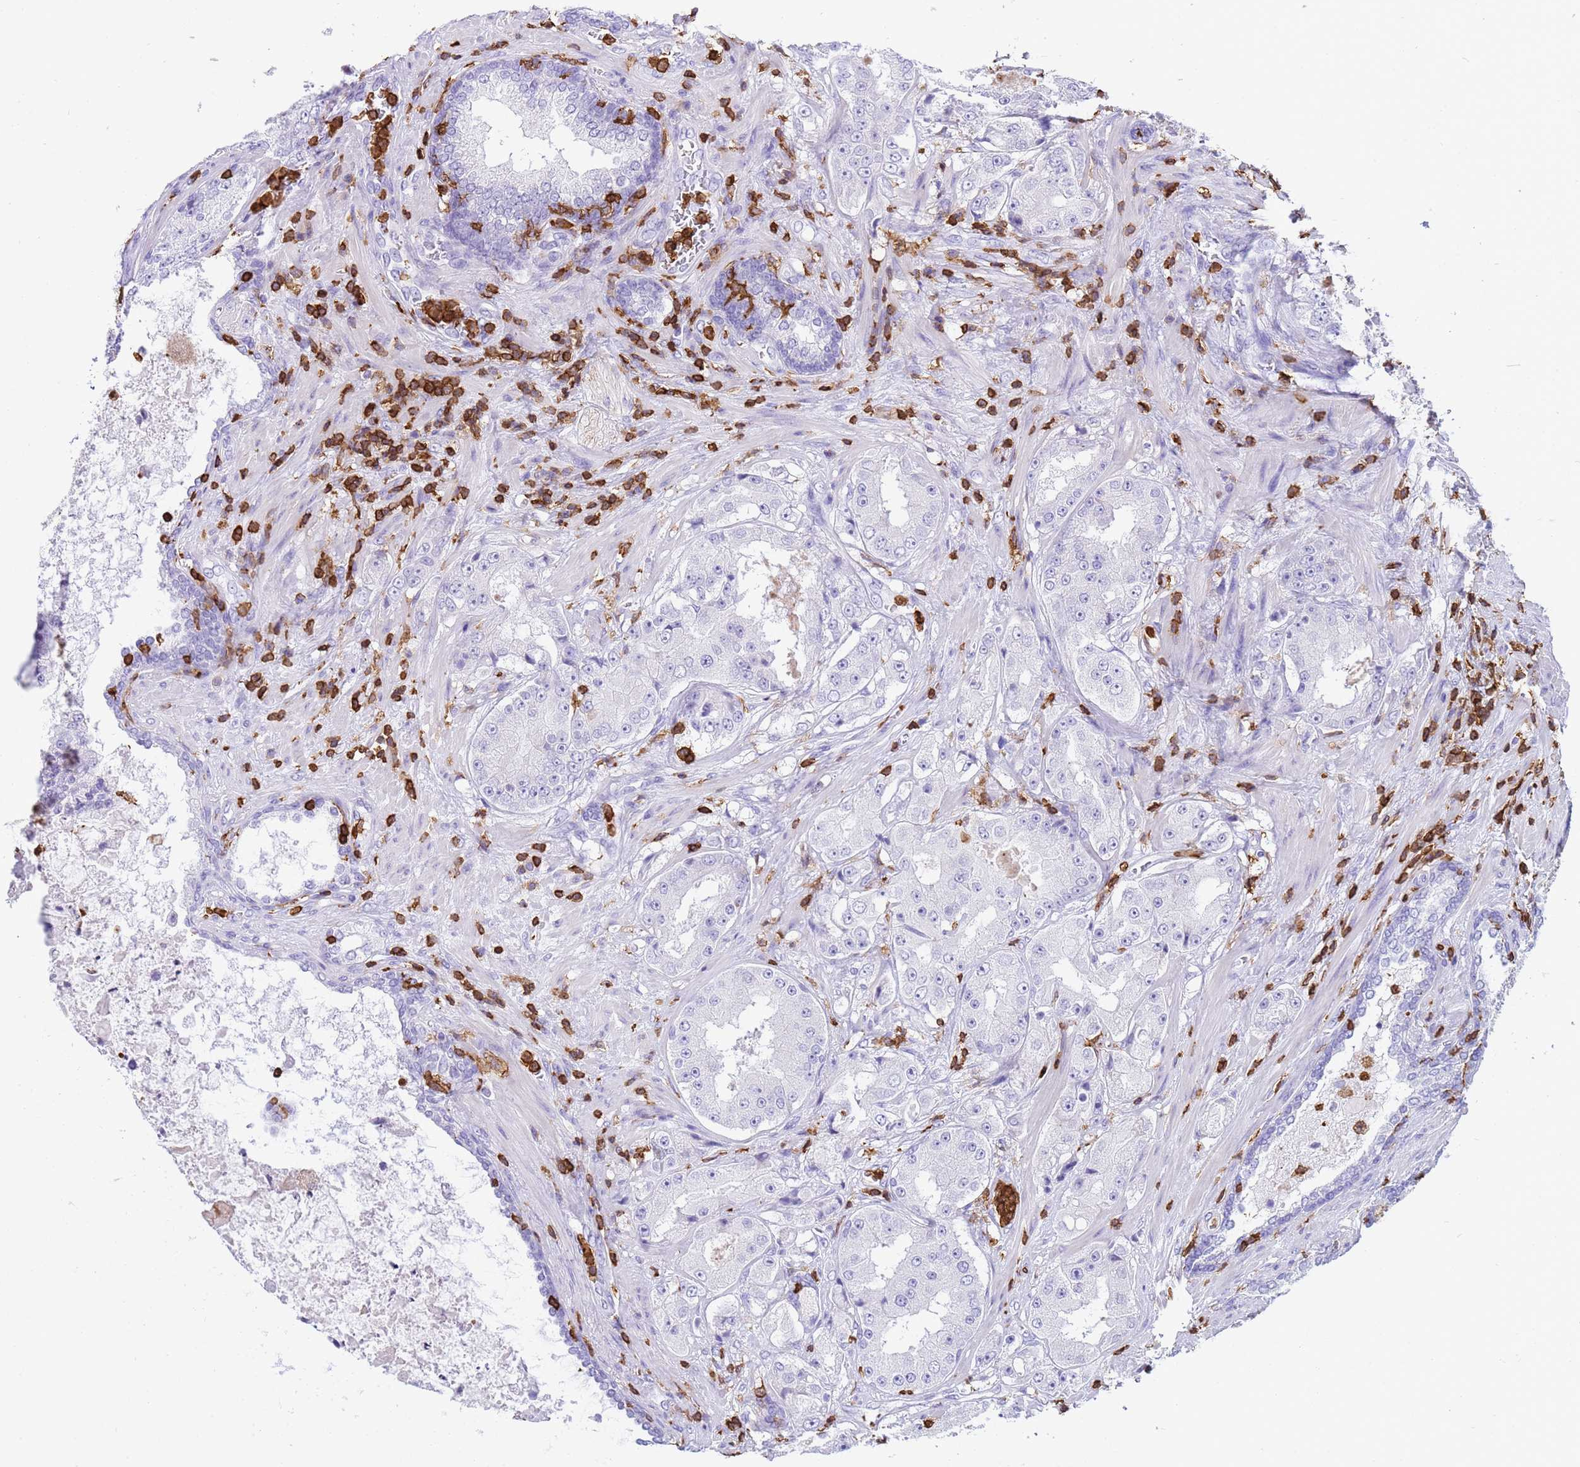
{"staining": {"intensity": "negative", "quantity": "none", "location": "none"}, "tissue": "prostate cancer", "cell_type": "Tumor cells", "image_type": "cancer", "snomed": [{"axis": "morphology", "description": "Adenocarcinoma, High grade"}, {"axis": "topography", "description": "Prostate"}], "caption": "DAB (3,3'-diaminobenzidine) immunohistochemical staining of human prostate high-grade adenocarcinoma reveals no significant positivity in tumor cells.", "gene": "IRF5", "patient": {"sex": "male", "age": 73}}